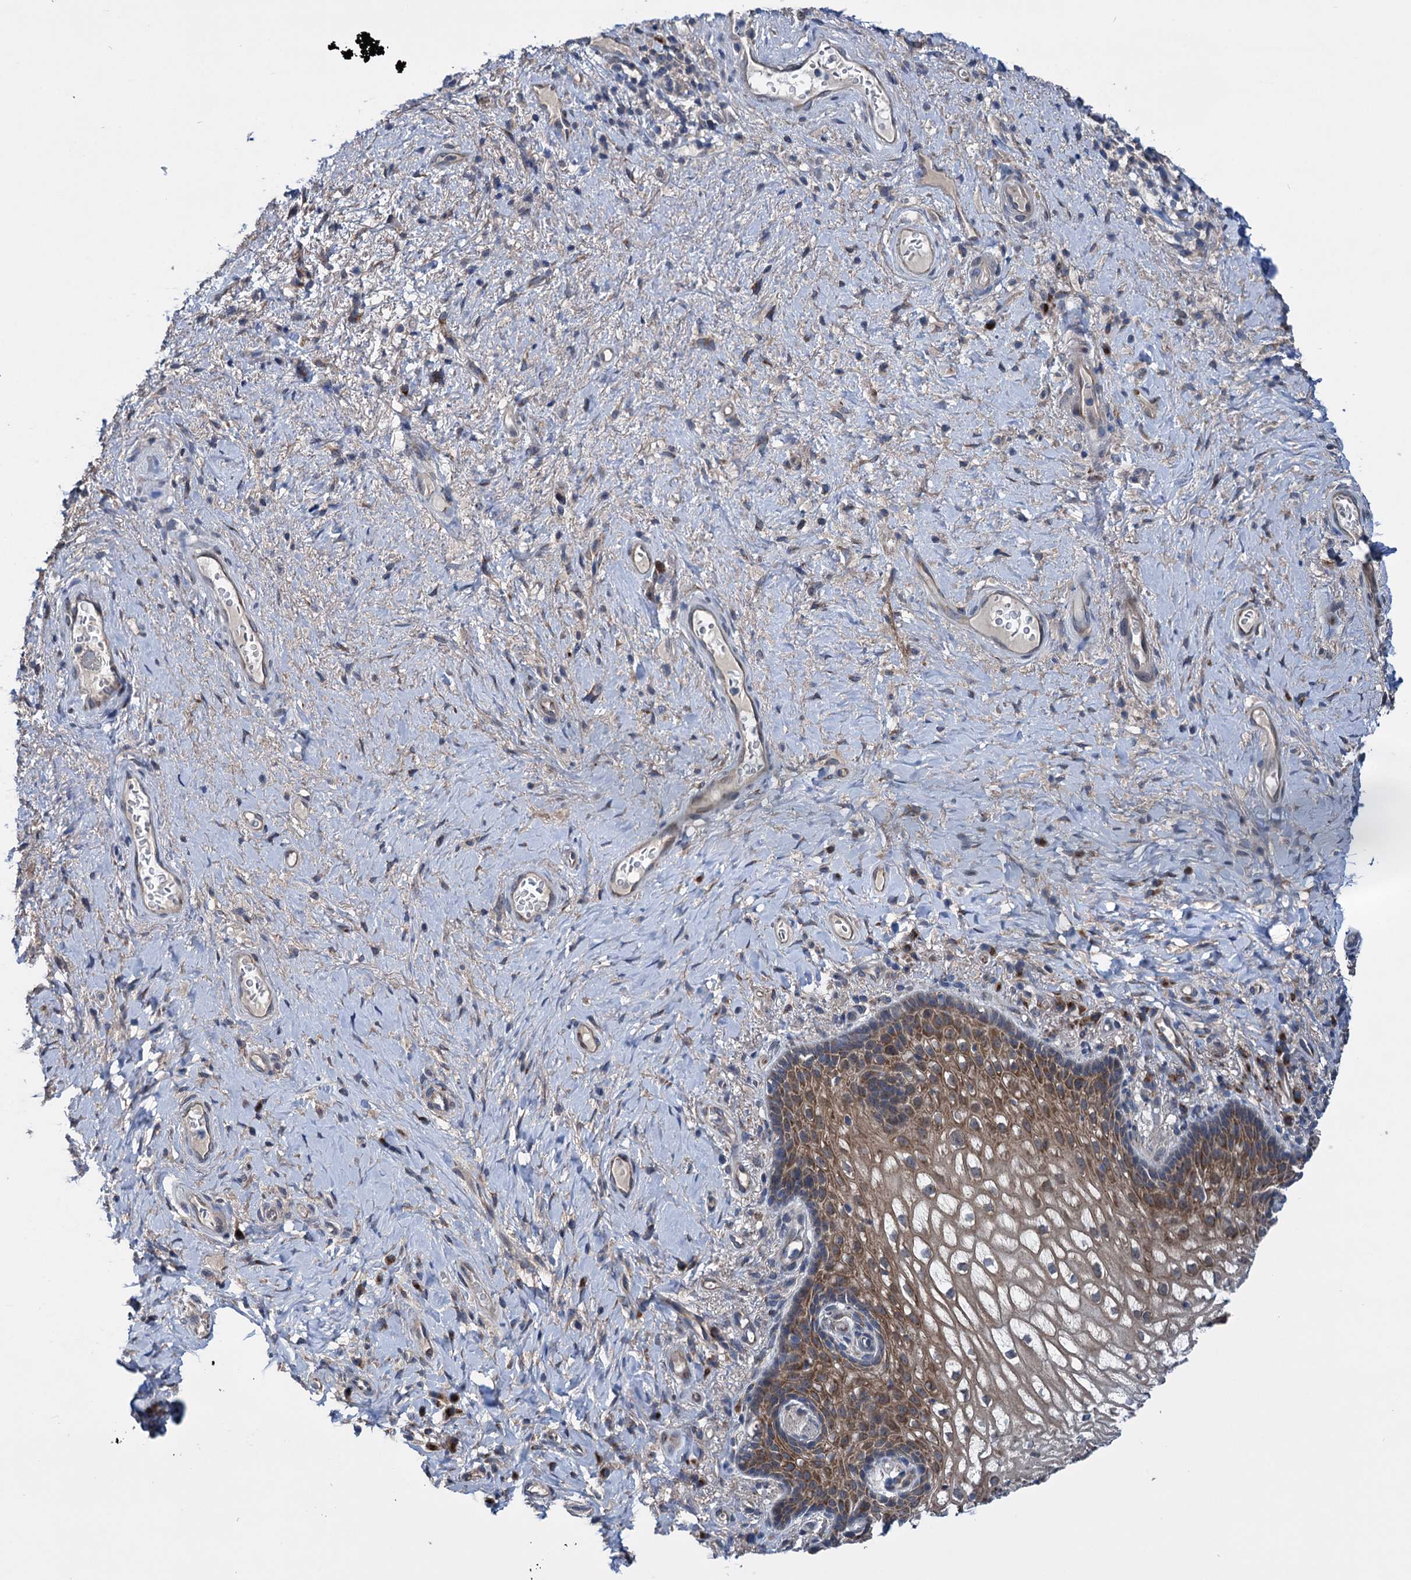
{"staining": {"intensity": "moderate", "quantity": ">75%", "location": "cytoplasmic/membranous"}, "tissue": "vagina", "cell_type": "Squamous epithelial cells", "image_type": "normal", "snomed": [{"axis": "morphology", "description": "Normal tissue, NOS"}, {"axis": "topography", "description": "Vagina"}], "caption": "The immunohistochemical stain labels moderate cytoplasmic/membranous positivity in squamous epithelial cells of benign vagina.", "gene": "EYA4", "patient": {"sex": "female", "age": 60}}